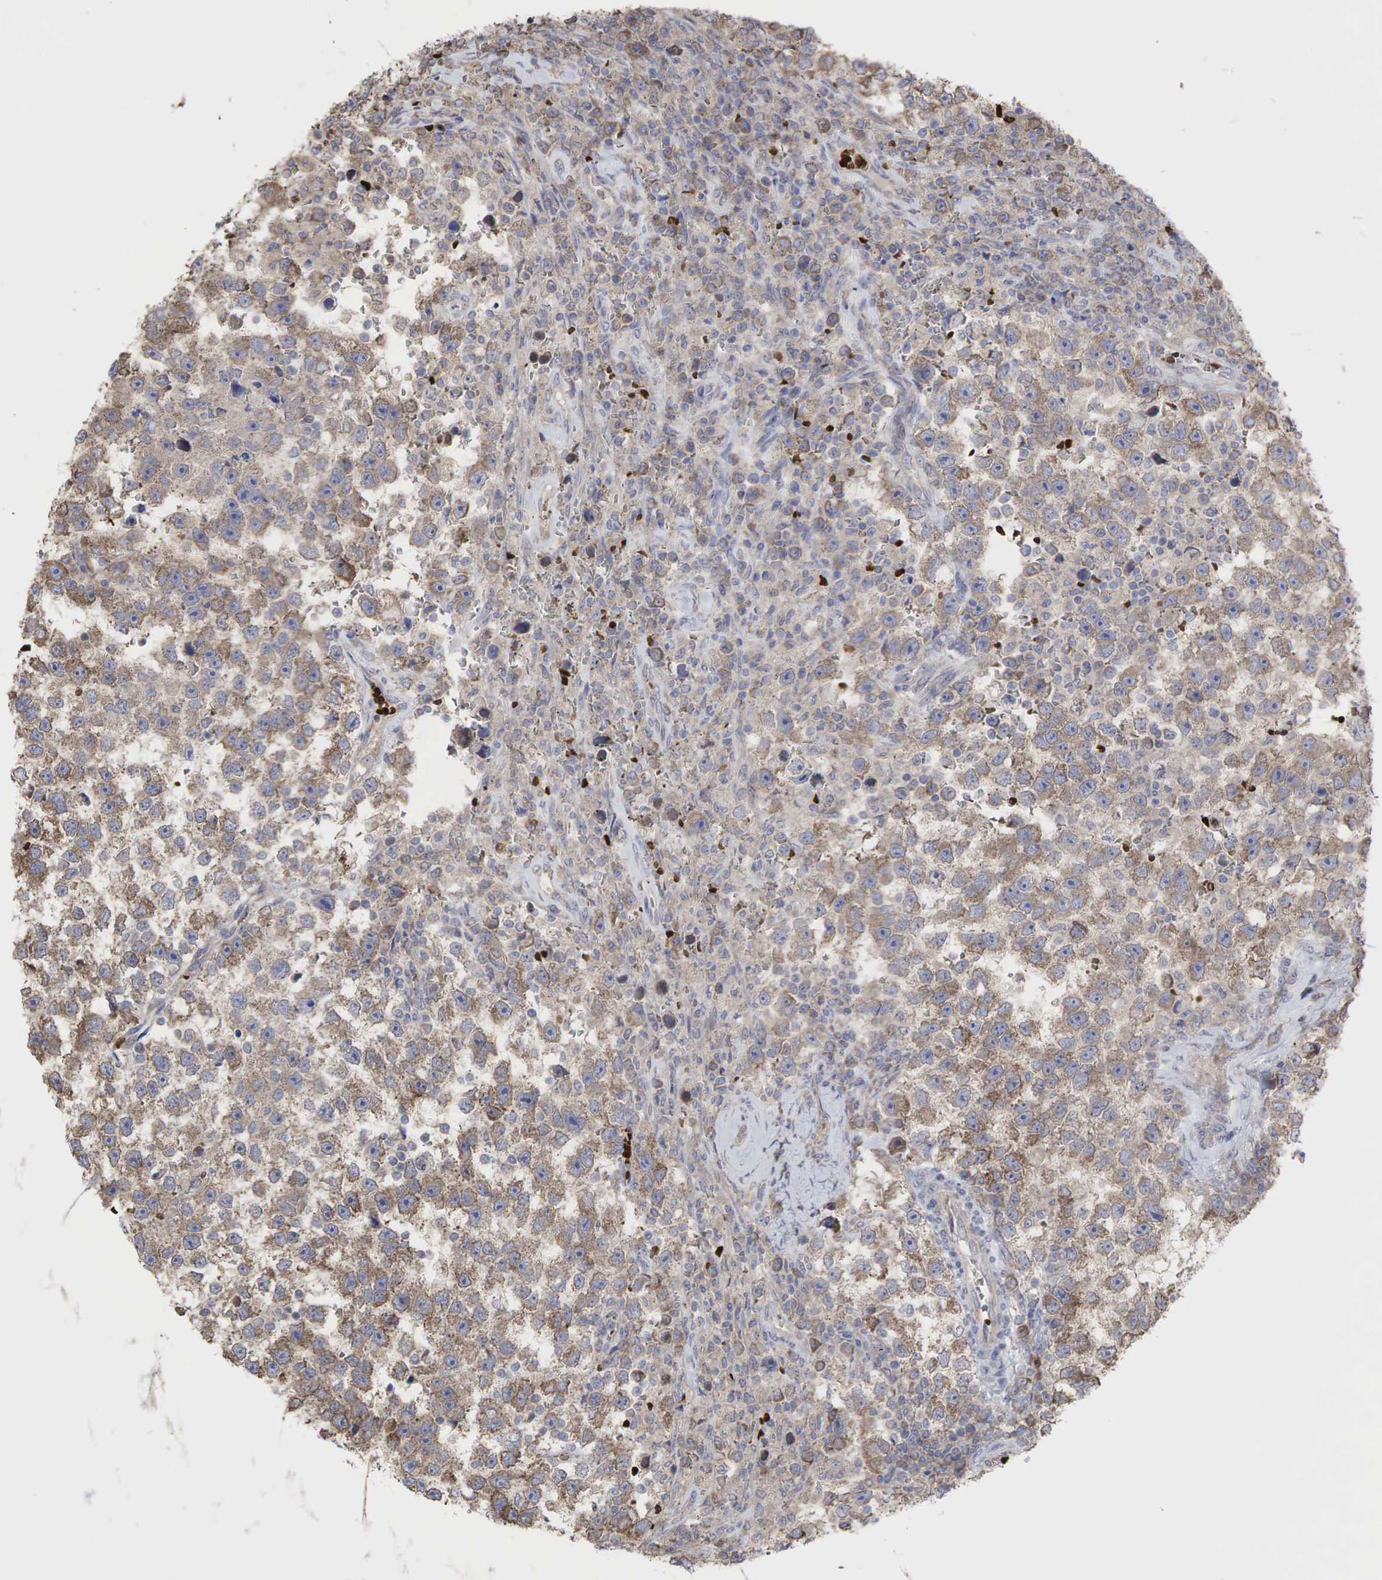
{"staining": {"intensity": "weak", "quantity": ">75%", "location": "cytoplasmic/membranous"}, "tissue": "testis cancer", "cell_type": "Tumor cells", "image_type": "cancer", "snomed": [{"axis": "morphology", "description": "Seminoma, NOS"}, {"axis": "topography", "description": "Testis"}], "caption": "Testis cancer (seminoma) stained with IHC demonstrates weak cytoplasmic/membranous positivity in about >75% of tumor cells.", "gene": "PABPC5", "patient": {"sex": "male", "age": 33}}